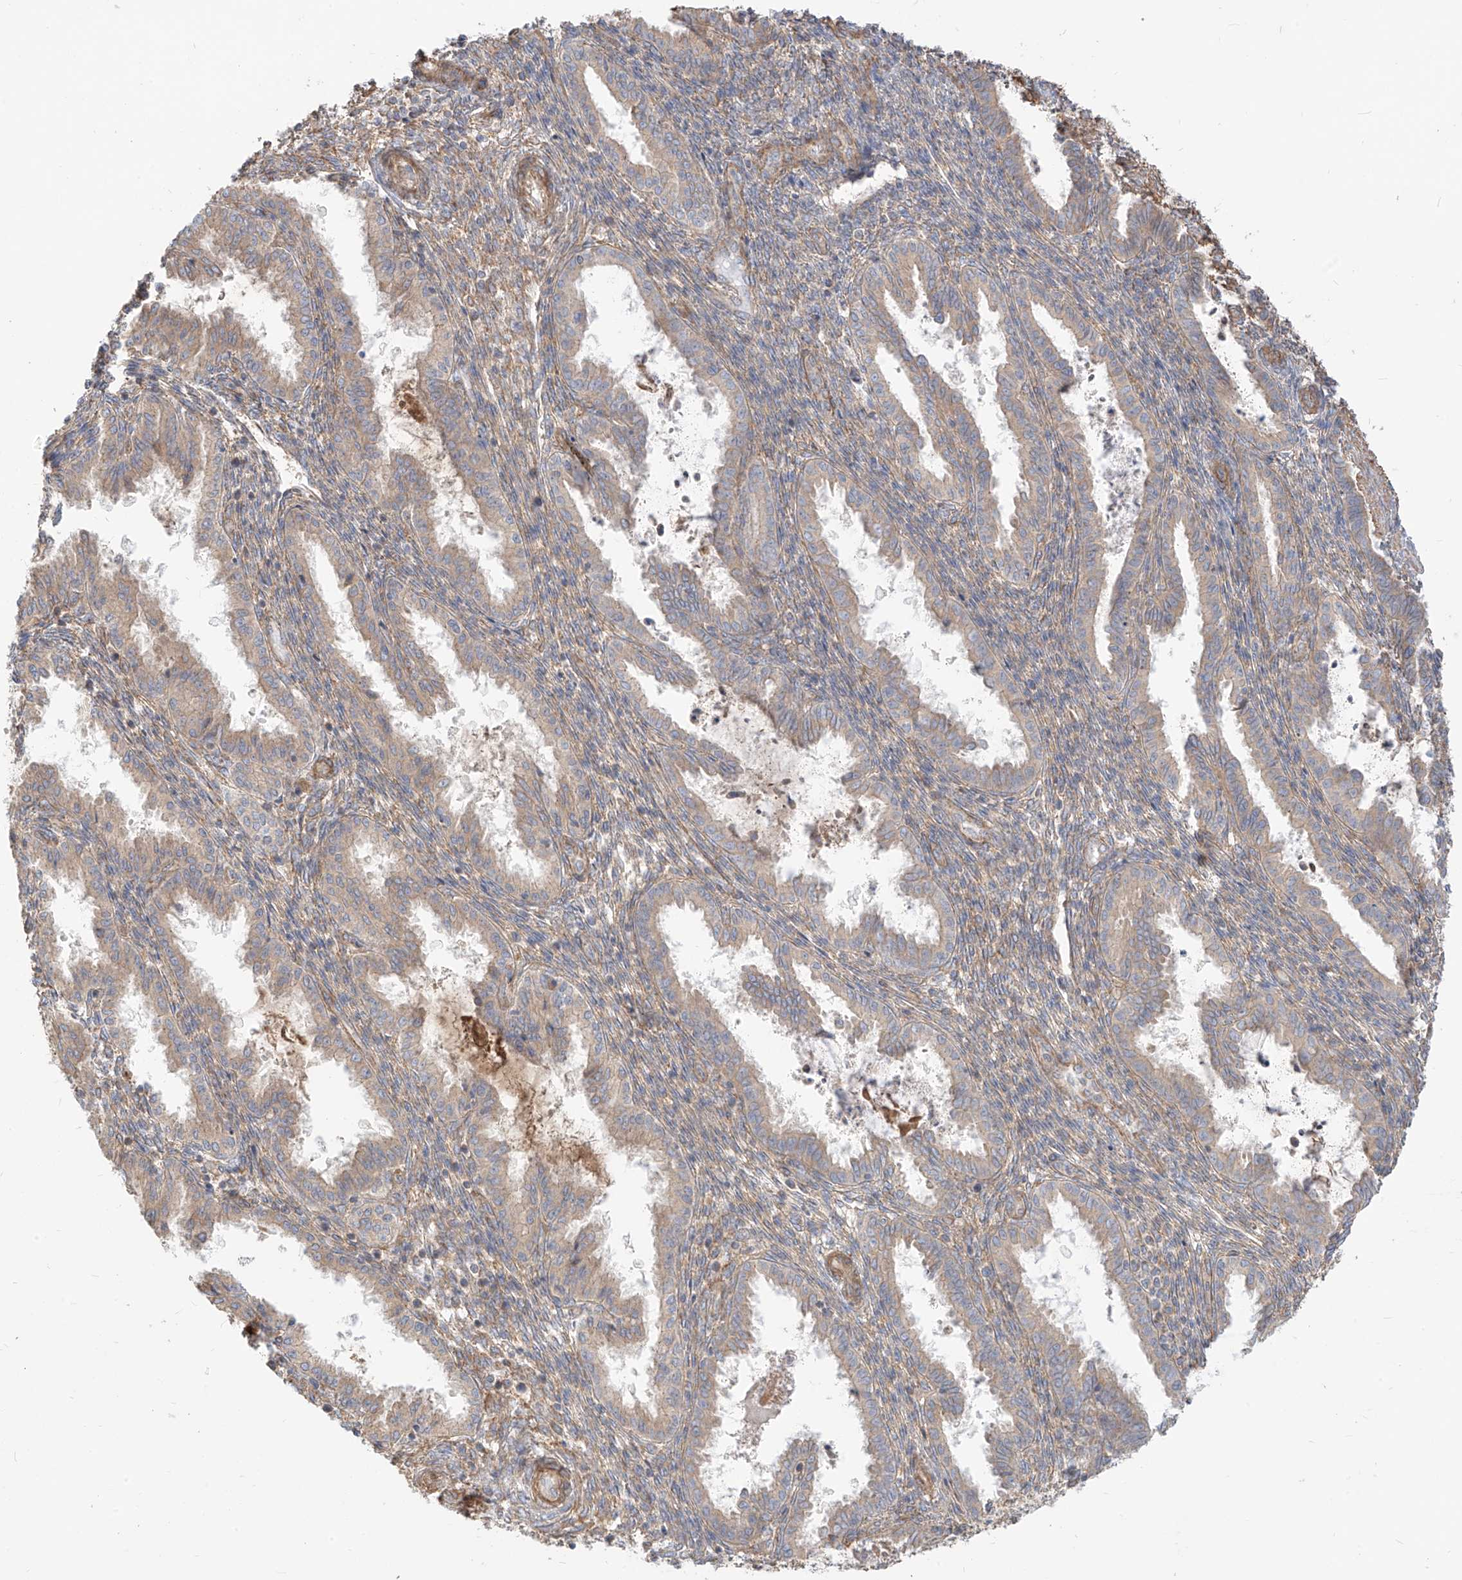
{"staining": {"intensity": "moderate", "quantity": "<25%", "location": "cytoplasmic/membranous"}, "tissue": "endometrium", "cell_type": "Cells in endometrial stroma", "image_type": "normal", "snomed": [{"axis": "morphology", "description": "Normal tissue, NOS"}, {"axis": "topography", "description": "Endometrium"}], "caption": "Cells in endometrial stroma exhibit low levels of moderate cytoplasmic/membranous expression in approximately <25% of cells in normal endometrium.", "gene": "PLCL1", "patient": {"sex": "female", "age": 33}}